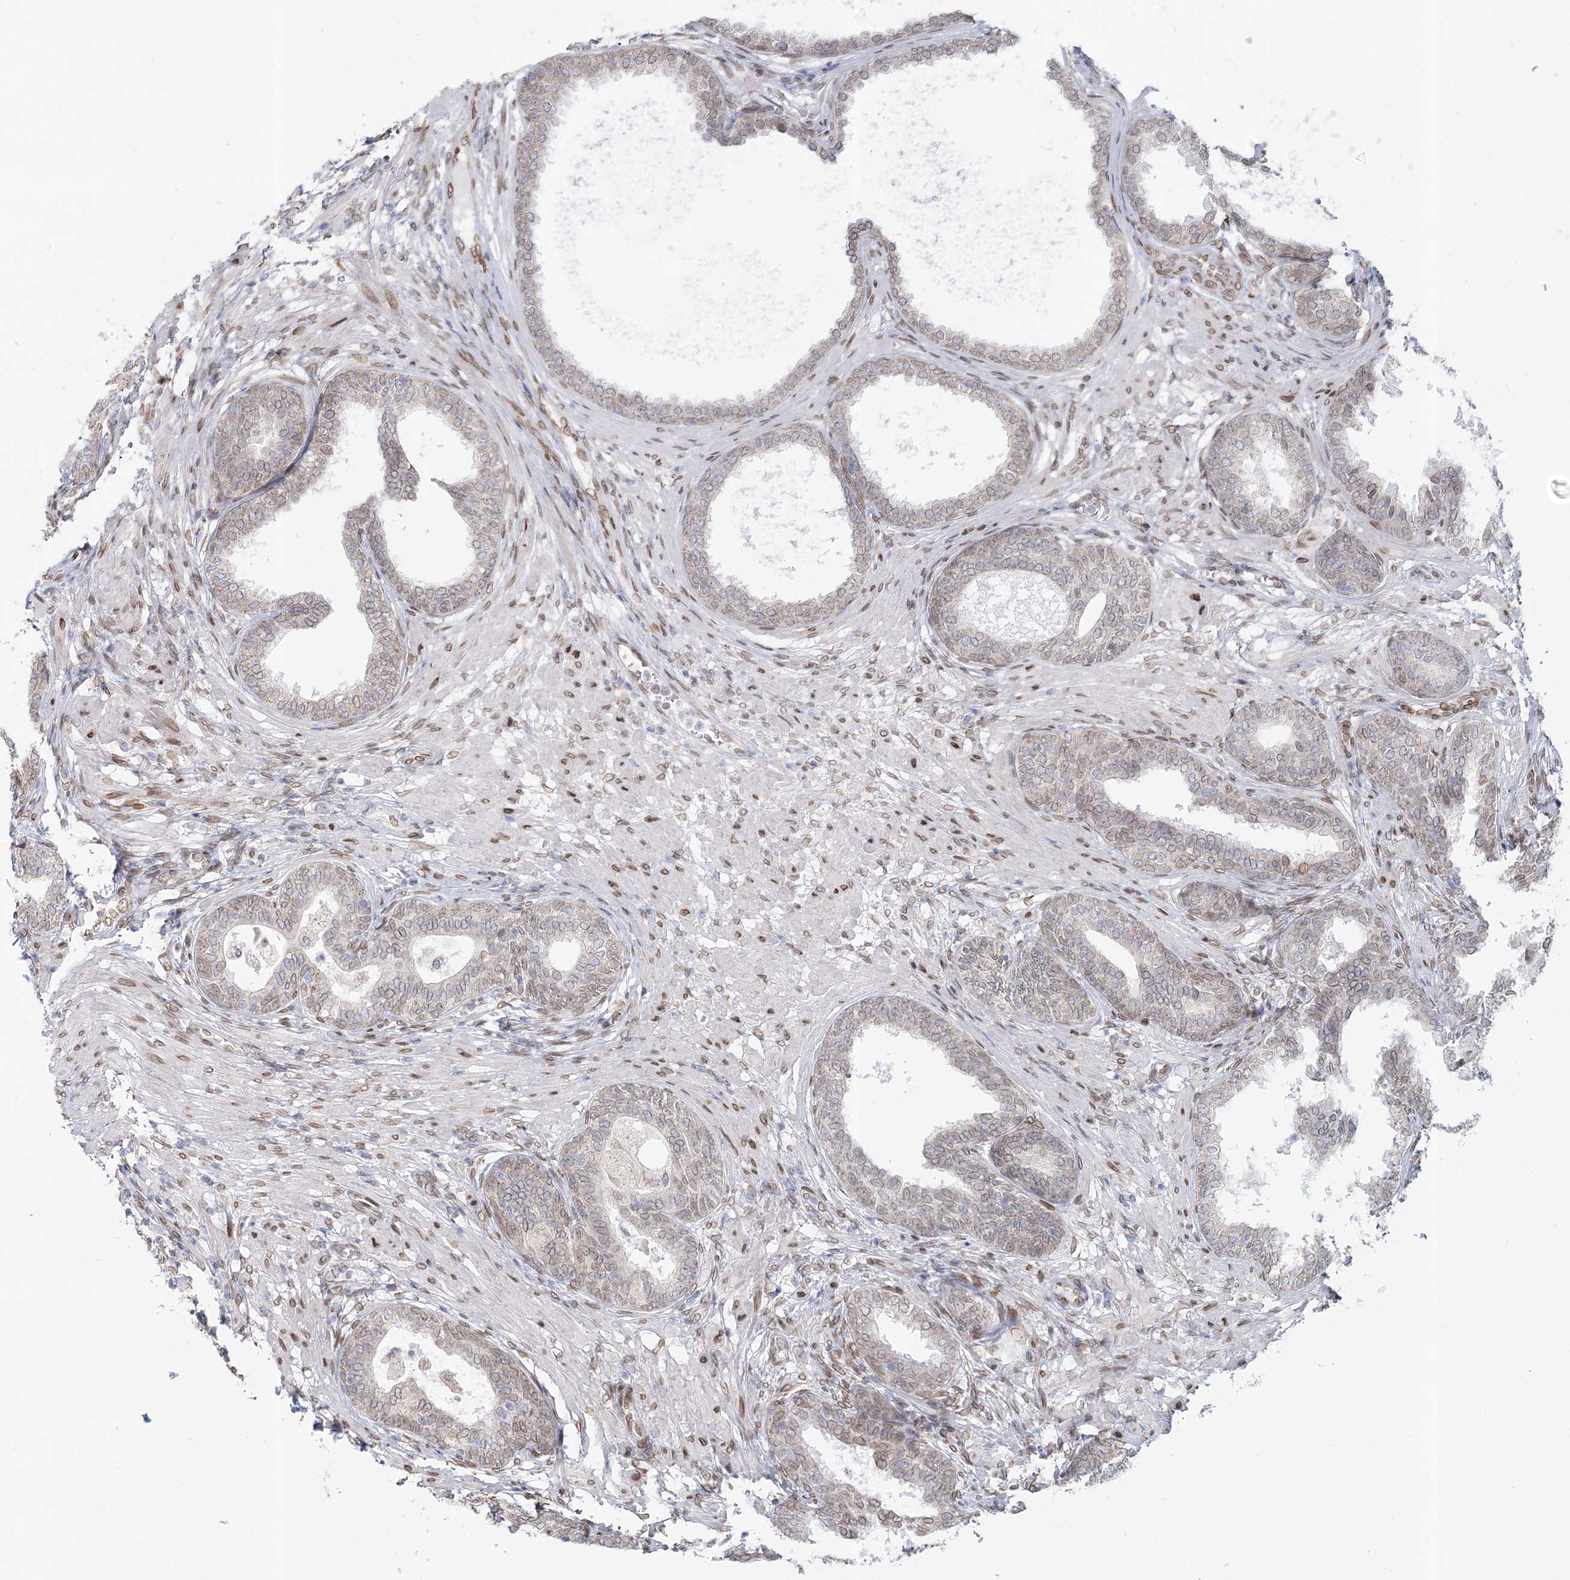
{"staining": {"intensity": "weak", "quantity": "25%-75%", "location": "cytoplasmic/membranous,nuclear"}, "tissue": "prostate", "cell_type": "Glandular cells", "image_type": "normal", "snomed": [{"axis": "morphology", "description": "Normal tissue, NOS"}, {"axis": "topography", "description": "Prostate"}], "caption": "Benign prostate shows weak cytoplasmic/membranous,nuclear positivity in about 25%-75% of glandular cells.", "gene": "VWA5A", "patient": {"sex": "male", "age": 76}}